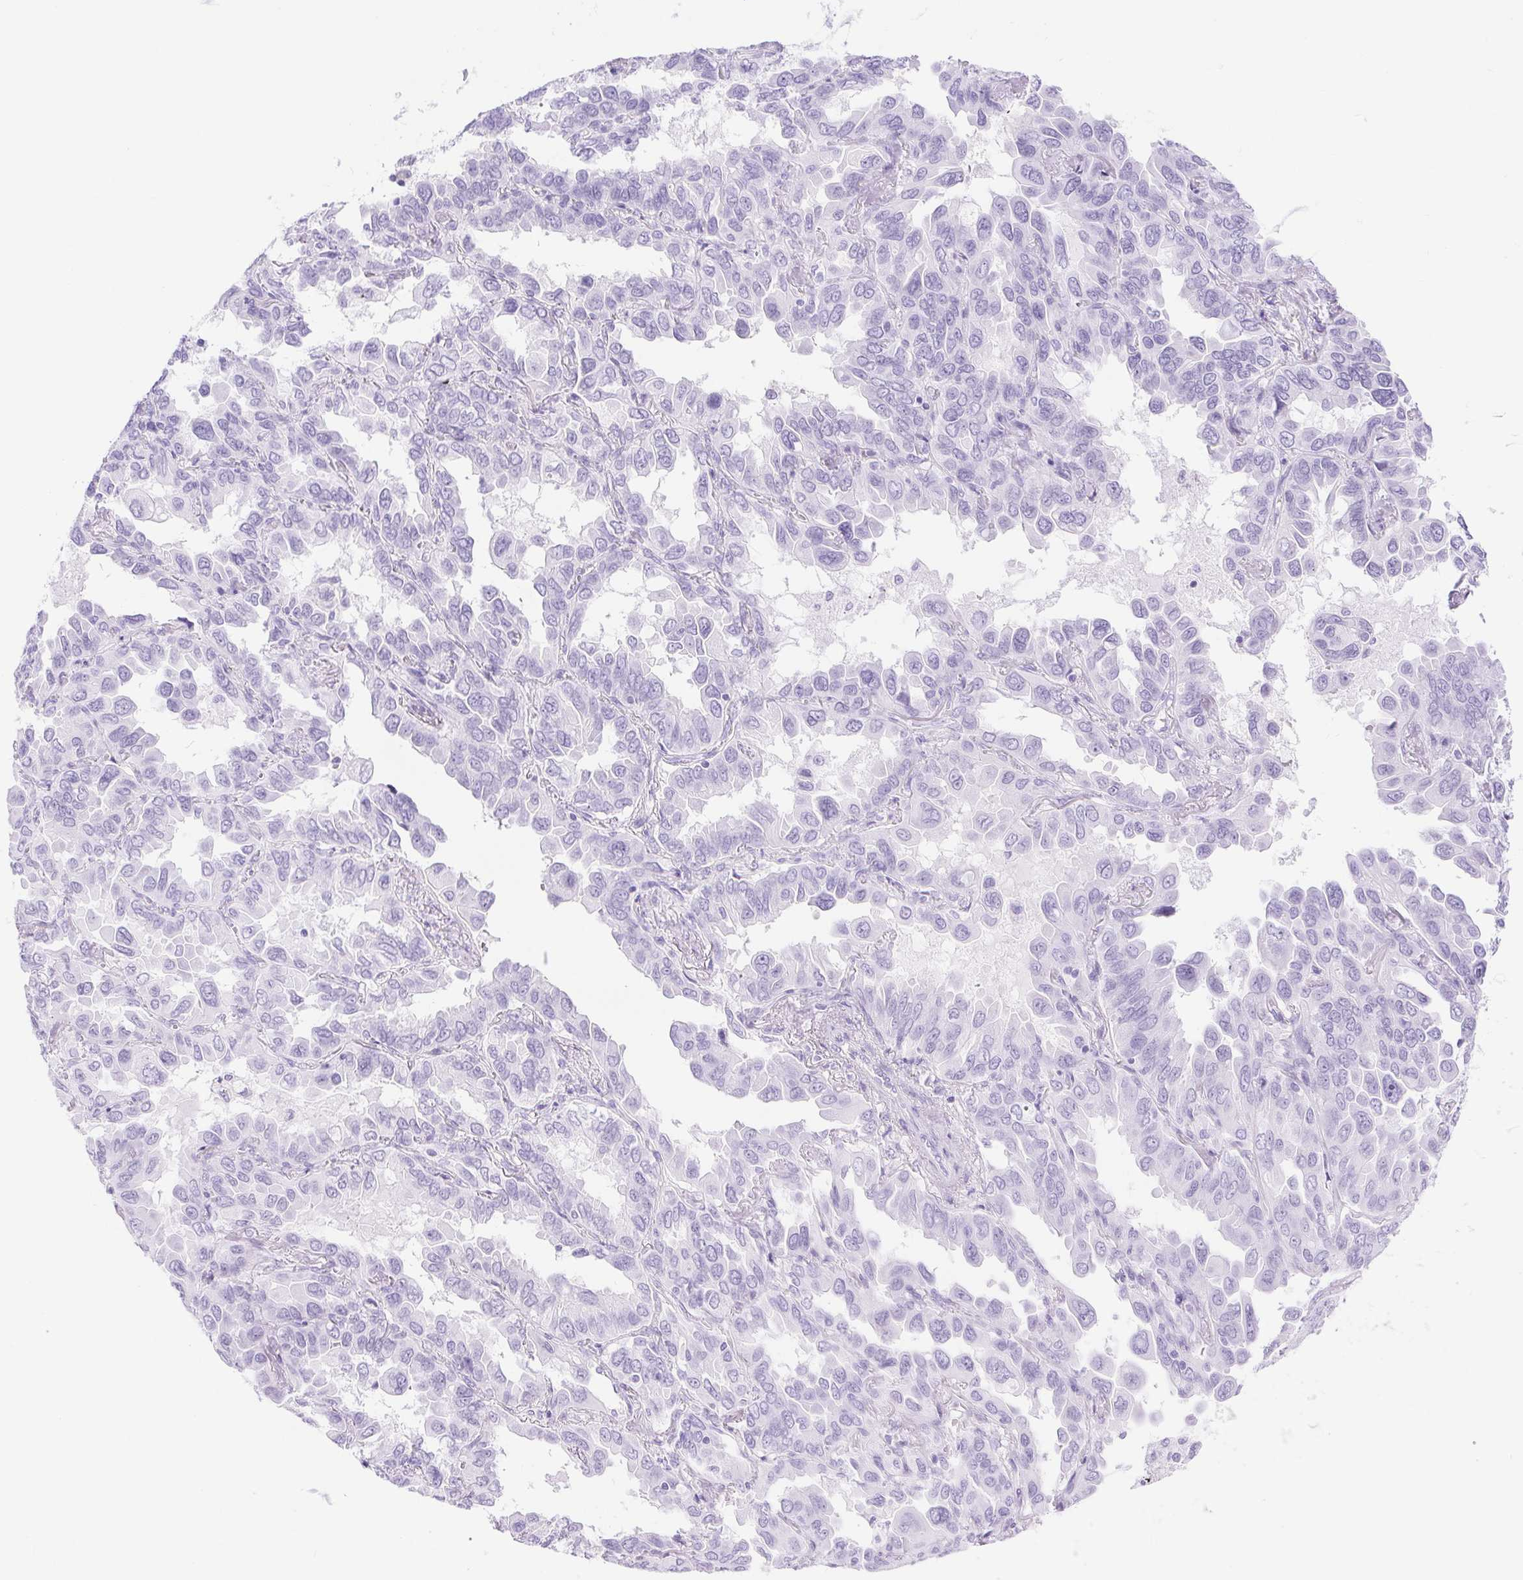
{"staining": {"intensity": "negative", "quantity": "none", "location": "none"}, "tissue": "lung cancer", "cell_type": "Tumor cells", "image_type": "cancer", "snomed": [{"axis": "morphology", "description": "Adenocarcinoma, NOS"}, {"axis": "topography", "description": "Lung"}], "caption": "There is no significant staining in tumor cells of lung cancer.", "gene": "ERP27", "patient": {"sex": "male", "age": 64}}